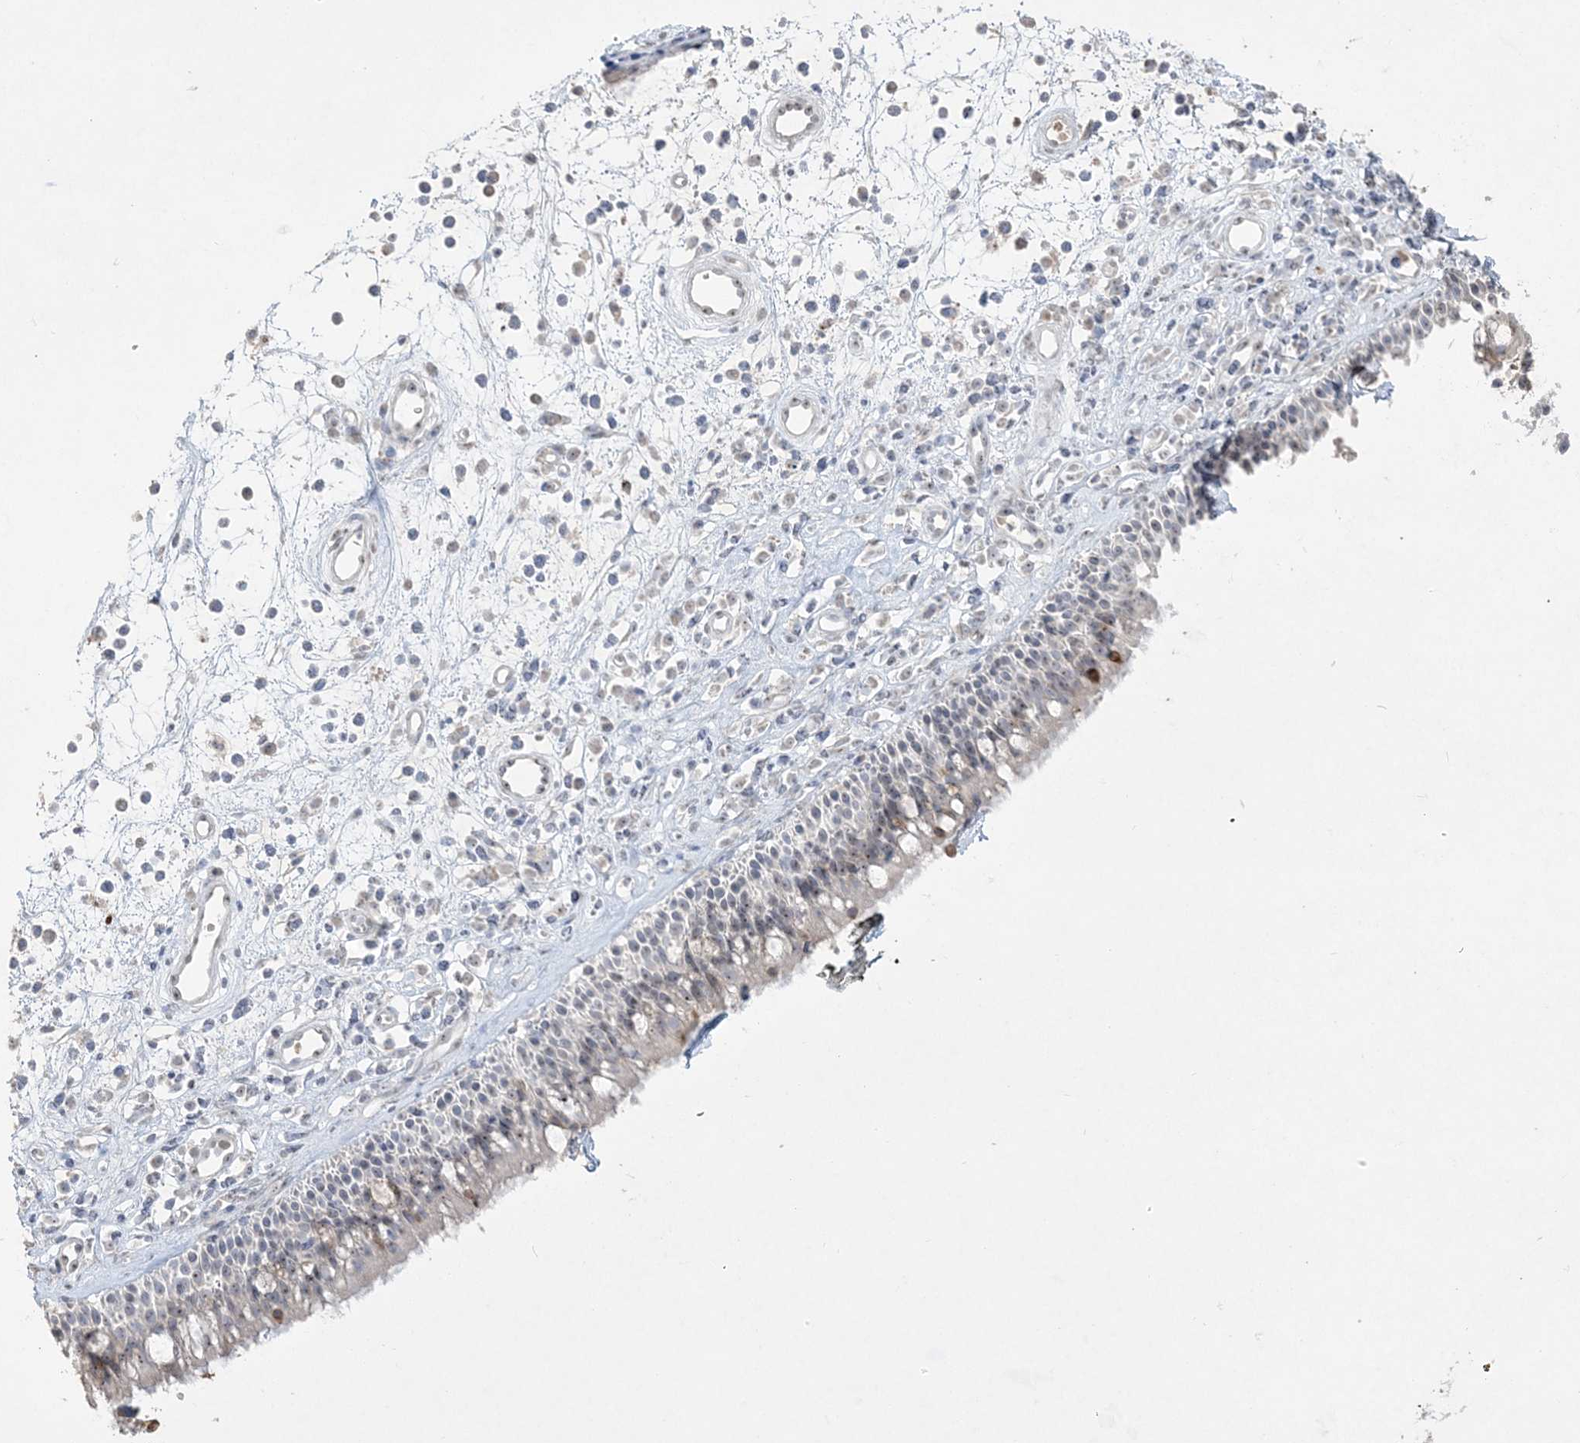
{"staining": {"intensity": "weak", "quantity": "<25%", "location": "nuclear"}, "tissue": "nasopharynx", "cell_type": "Respiratory epithelial cells", "image_type": "normal", "snomed": [{"axis": "morphology", "description": "Normal tissue, NOS"}, {"axis": "morphology", "description": "Inflammation, NOS"}, {"axis": "morphology", "description": "Malignant melanoma, Metastatic site"}, {"axis": "topography", "description": "Nasopharynx"}], "caption": "Nasopharynx stained for a protein using immunohistochemistry displays no staining respiratory epithelial cells.", "gene": "NOP16", "patient": {"sex": "male", "age": 70}}